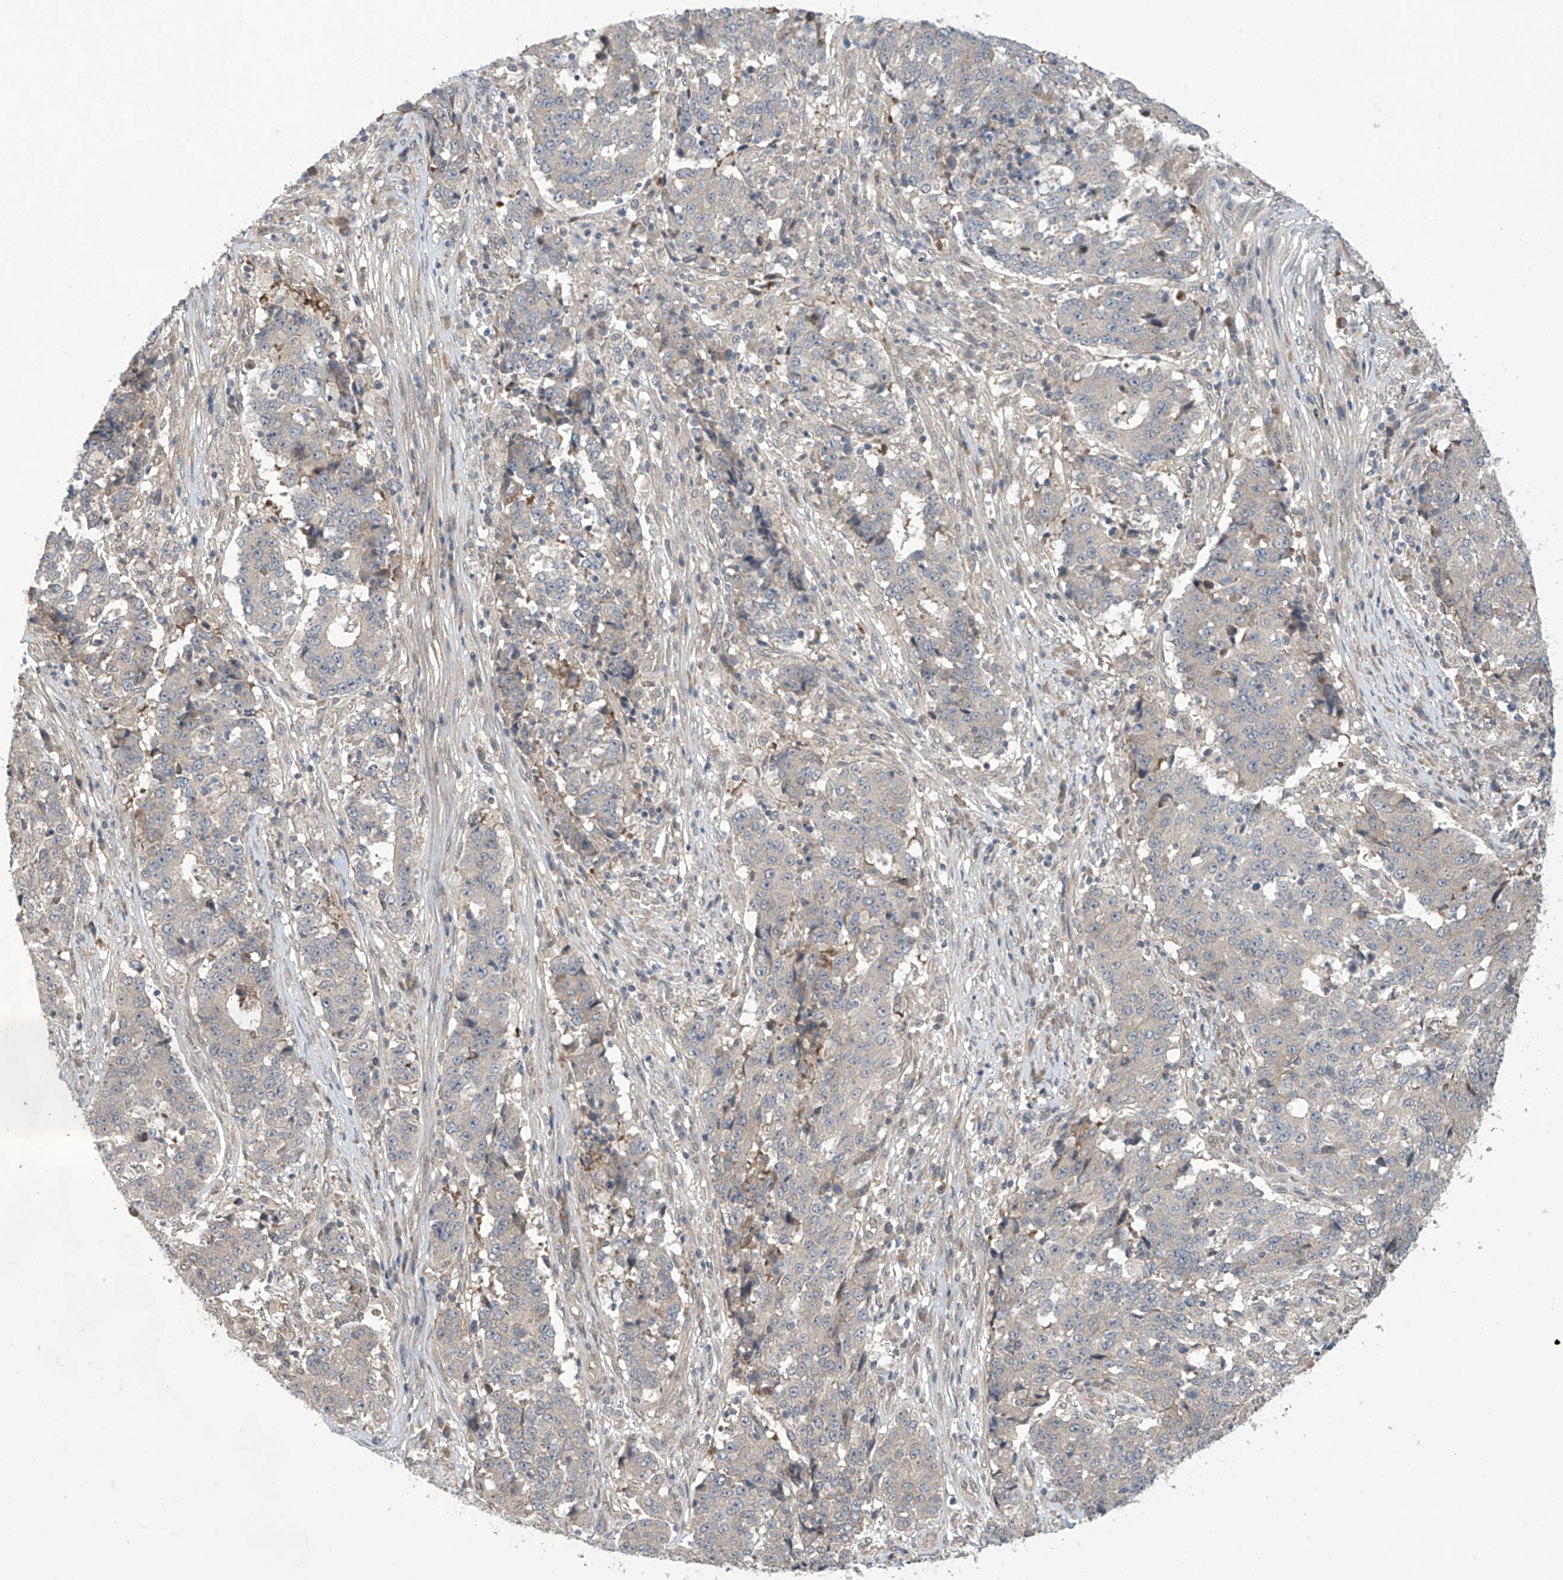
{"staining": {"intensity": "negative", "quantity": "none", "location": "none"}, "tissue": "stomach cancer", "cell_type": "Tumor cells", "image_type": "cancer", "snomed": [{"axis": "morphology", "description": "Adenocarcinoma, NOS"}, {"axis": "topography", "description": "Stomach"}], "caption": "Immunohistochemical staining of human stomach adenocarcinoma shows no significant positivity in tumor cells.", "gene": "ABHD13", "patient": {"sex": "male", "age": 59}}